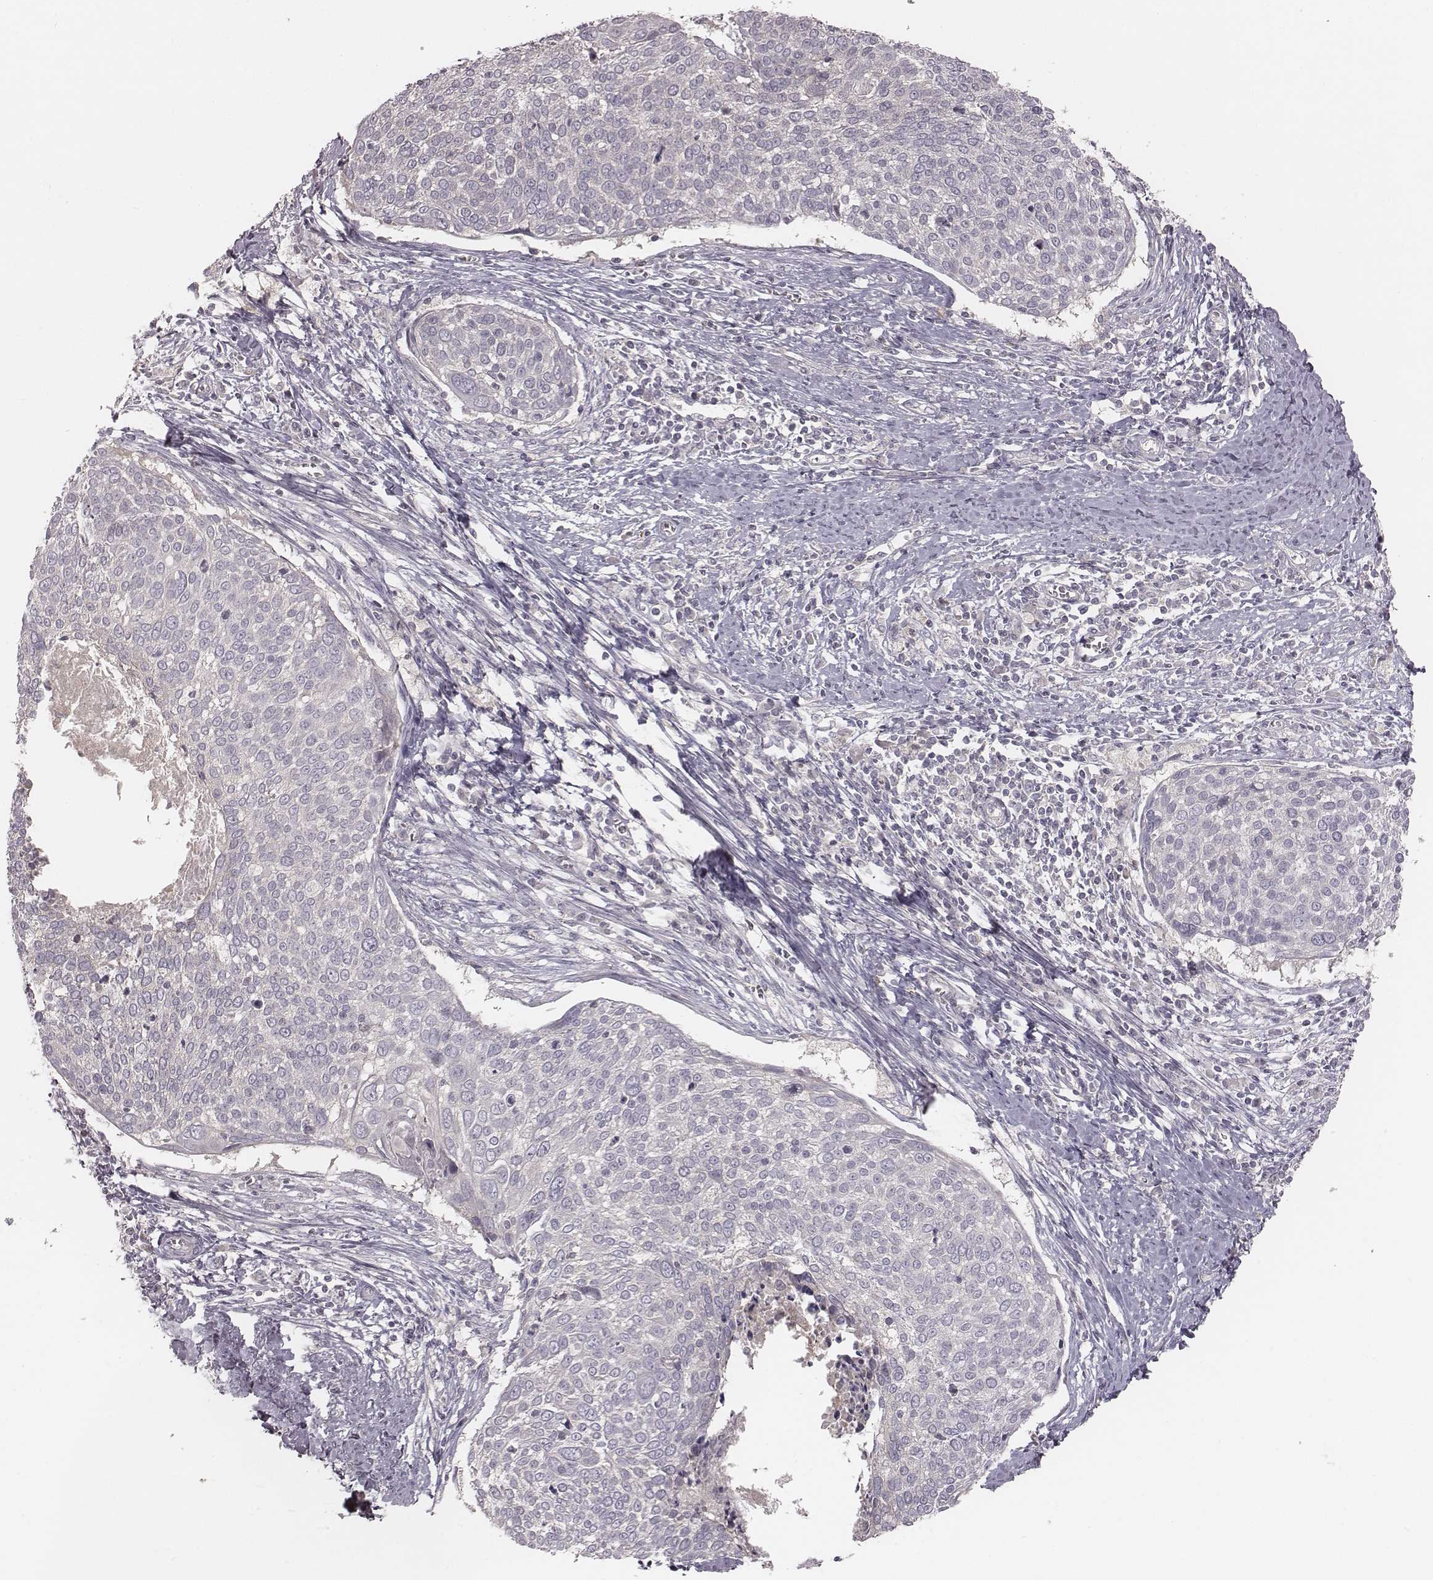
{"staining": {"intensity": "negative", "quantity": "none", "location": "none"}, "tissue": "cervical cancer", "cell_type": "Tumor cells", "image_type": "cancer", "snomed": [{"axis": "morphology", "description": "Squamous cell carcinoma, NOS"}, {"axis": "topography", "description": "Cervix"}], "caption": "DAB (3,3'-diaminobenzidine) immunohistochemical staining of human squamous cell carcinoma (cervical) shows no significant positivity in tumor cells. (Stains: DAB IHC with hematoxylin counter stain, Microscopy: brightfield microscopy at high magnification).", "gene": "TDRD5", "patient": {"sex": "female", "age": 39}}